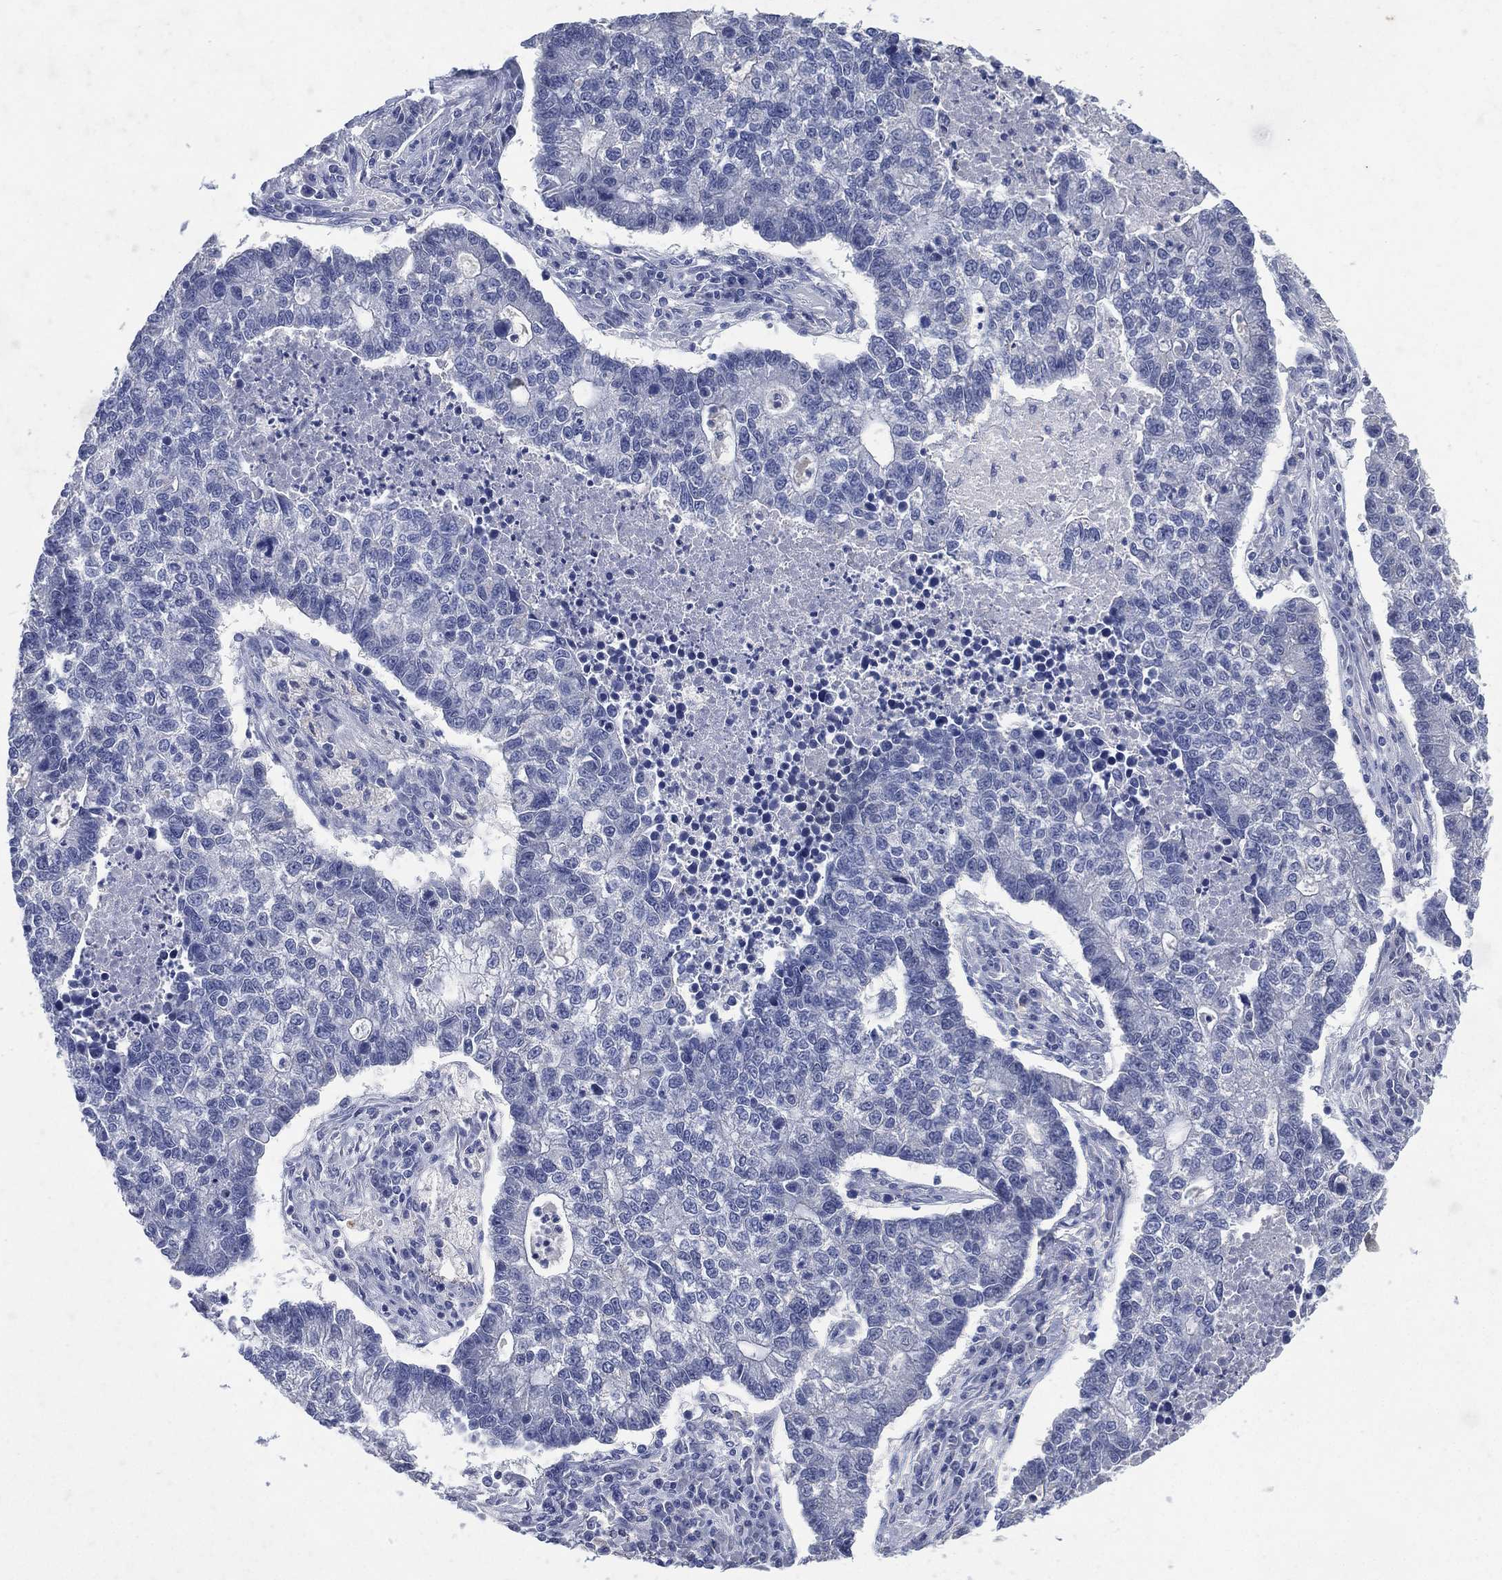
{"staining": {"intensity": "negative", "quantity": "none", "location": "none"}, "tissue": "lung cancer", "cell_type": "Tumor cells", "image_type": "cancer", "snomed": [{"axis": "morphology", "description": "Adenocarcinoma, NOS"}, {"axis": "topography", "description": "Lung"}], "caption": "The histopathology image shows no staining of tumor cells in lung cancer. Nuclei are stained in blue.", "gene": "FSCN2", "patient": {"sex": "male", "age": 57}}